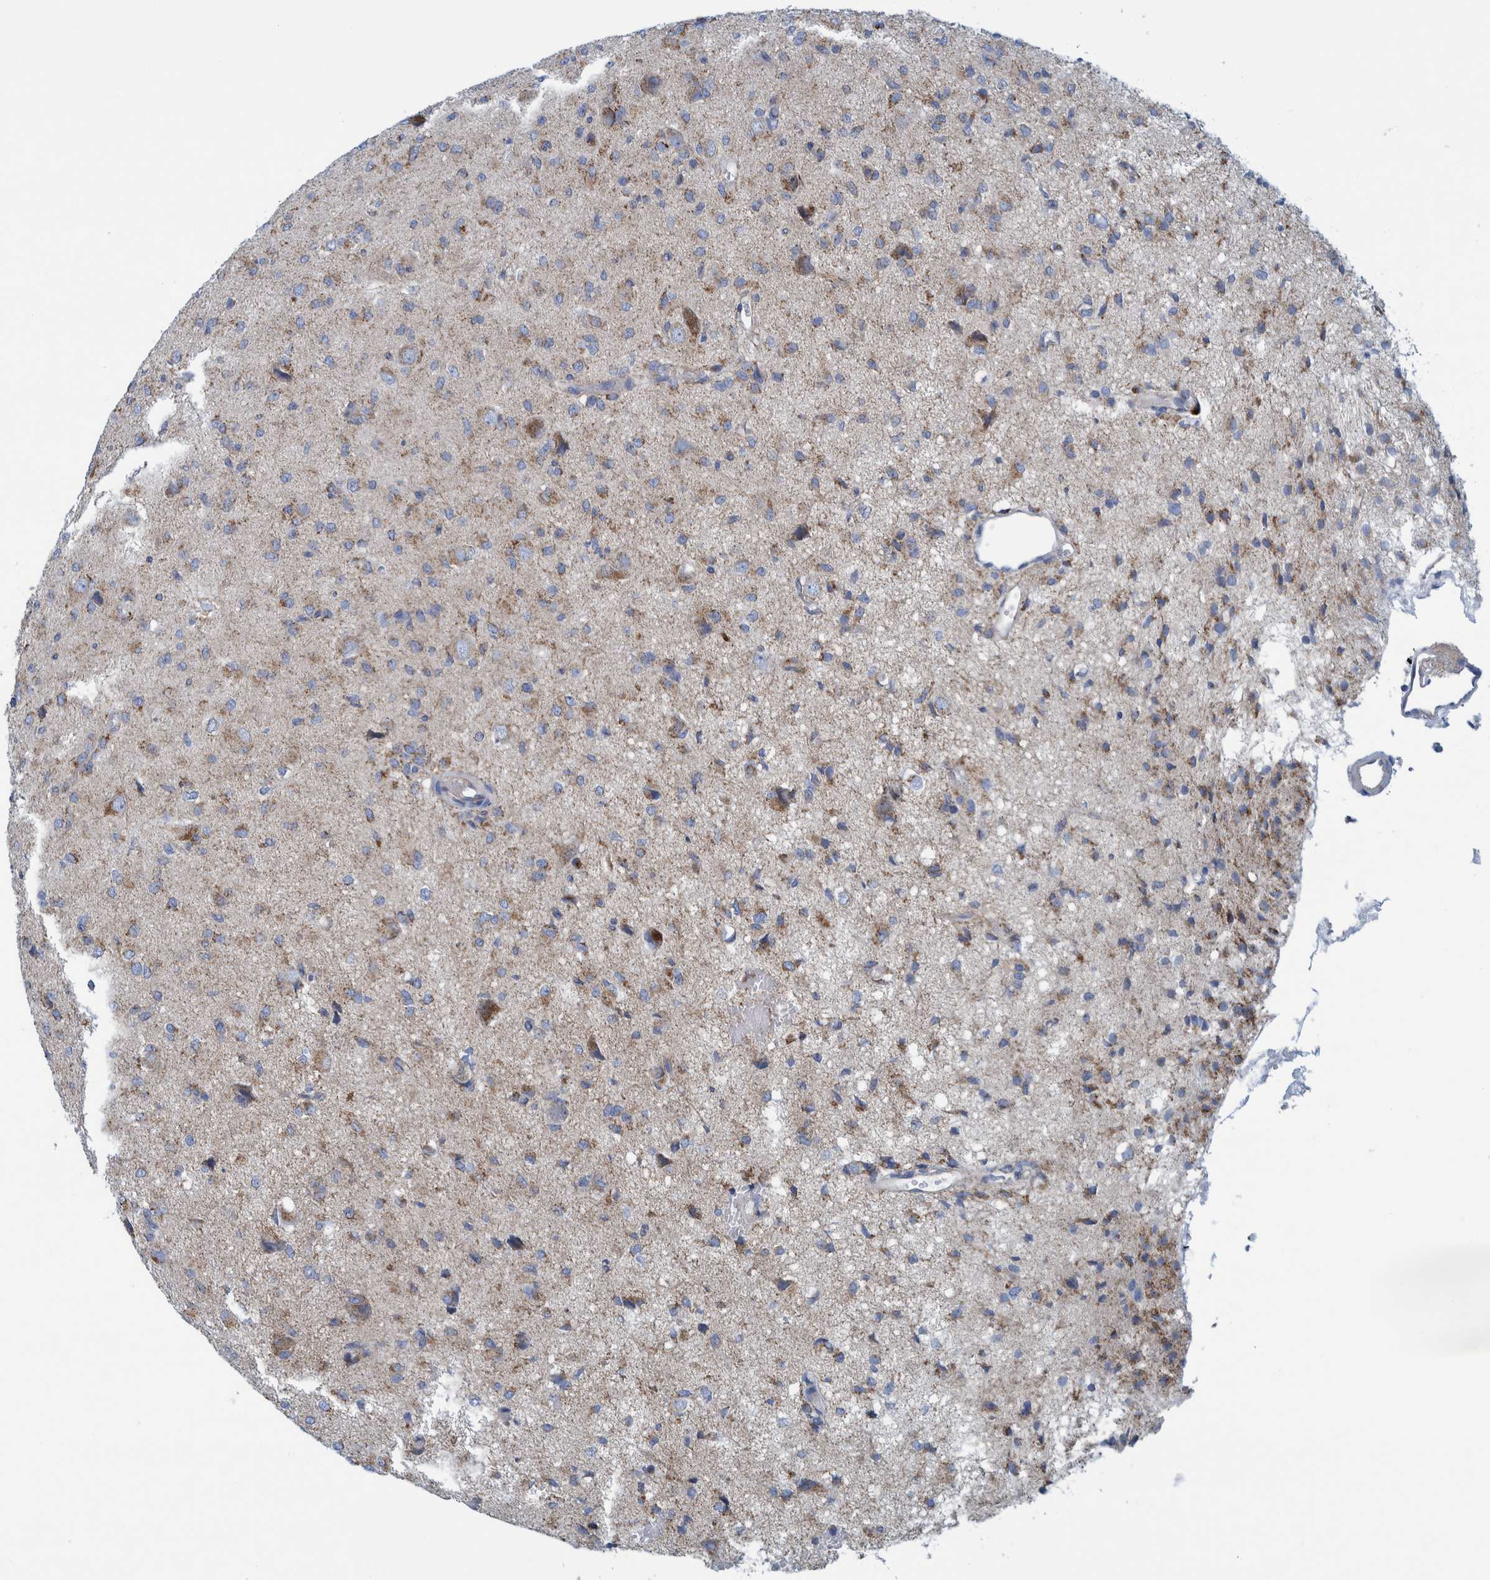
{"staining": {"intensity": "moderate", "quantity": "25%-75%", "location": "cytoplasmic/membranous"}, "tissue": "glioma", "cell_type": "Tumor cells", "image_type": "cancer", "snomed": [{"axis": "morphology", "description": "Glioma, malignant, High grade"}, {"axis": "topography", "description": "Brain"}], "caption": "Immunohistochemical staining of human glioma shows medium levels of moderate cytoplasmic/membranous positivity in about 25%-75% of tumor cells.", "gene": "MRPS7", "patient": {"sex": "female", "age": 59}}